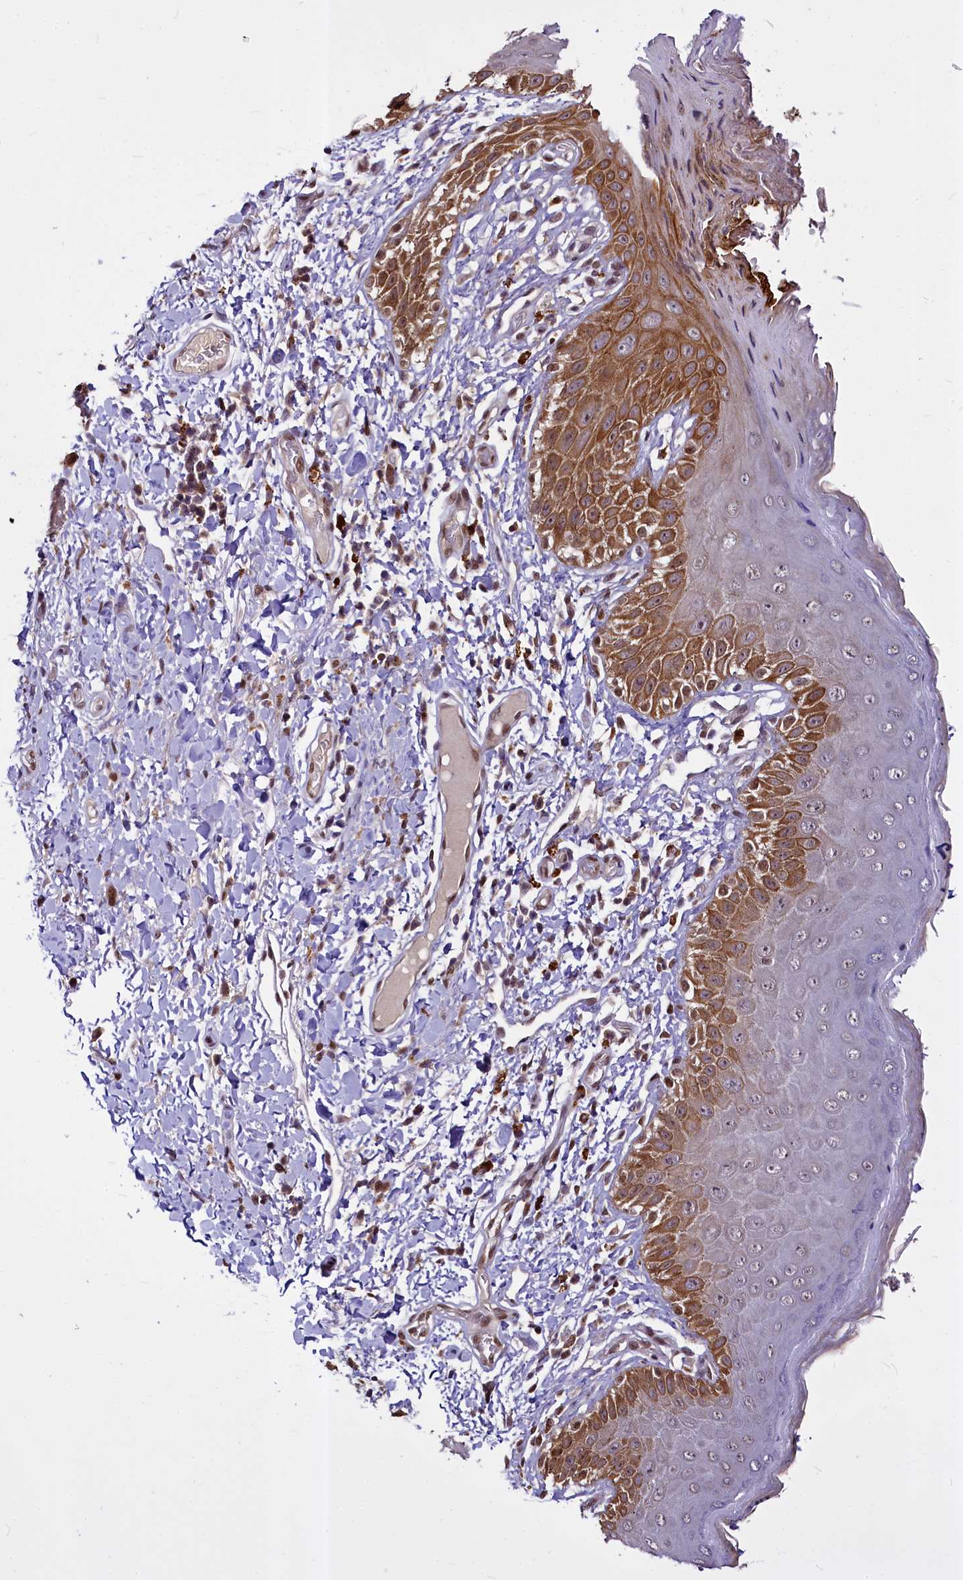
{"staining": {"intensity": "moderate", "quantity": "25%-75%", "location": "cytoplasmic/membranous"}, "tissue": "skin", "cell_type": "Epidermal cells", "image_type": "normal", "snomed": [{"axis": "morphology", "description": "Normal tissue, NOS"}, {"axis": "topography", "description": "Anal"}], "caption": "The micrograph demonstrates immunohistochemical staining of benign skin. There is moderate cytoplasmic/membranous expression is appreciated in about 25%-75% of epidermal cells.", "gene": "MAML2", "patient": {"sex": "male", "age": 44}}